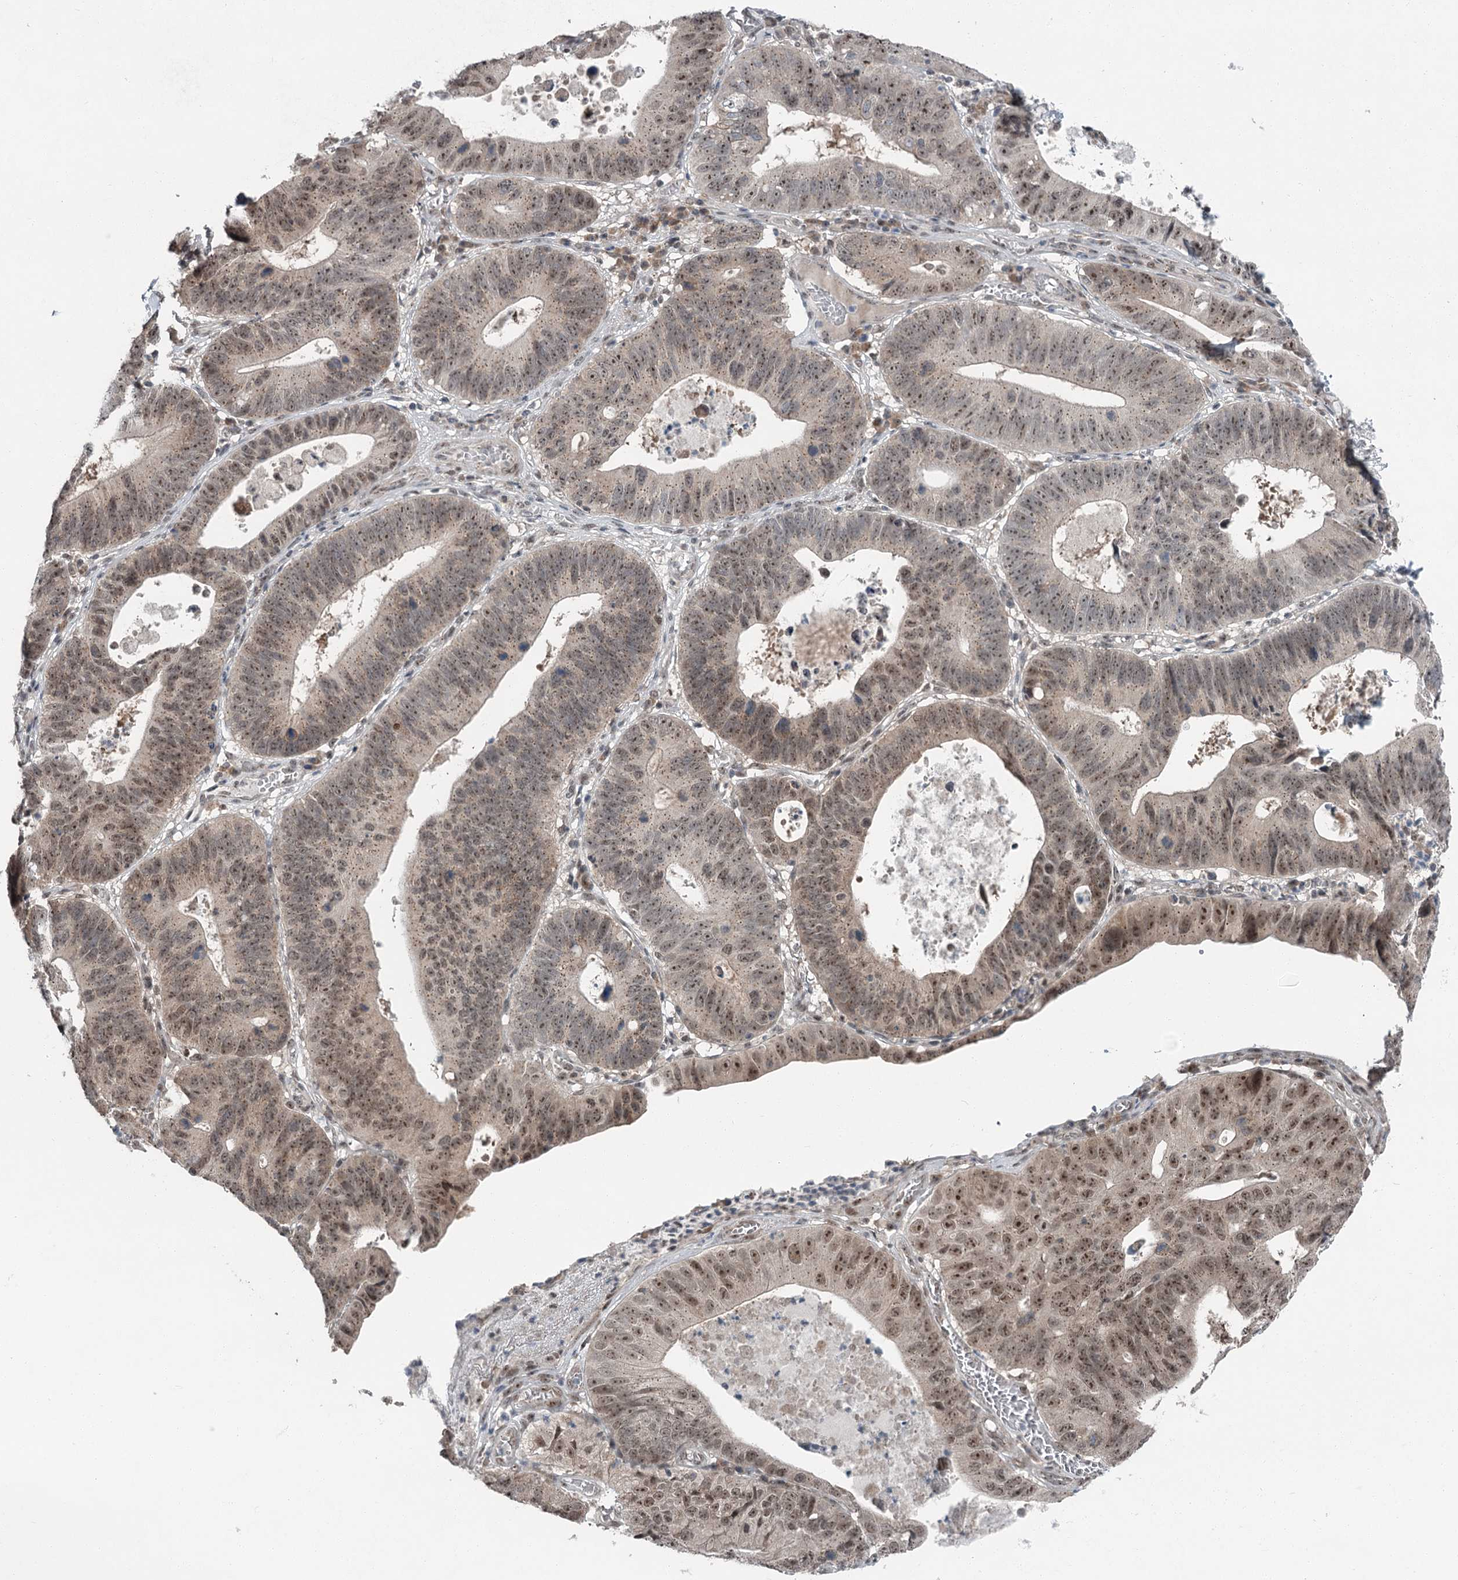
{"staining": {"intensity": "moderate", "quantity": "25%-75%", "location": "nuclear"}, "tissue": "stomach cancer", "cell_type": "Tumor cells", "image_type": "cancer", "snomed": [{"axis": "morphology", "description": "Adenocarcinoma, NOS"}, {"axis": "topography", "description": "Stomach"}], "caption": "Stomach adenocarcinoma stained with a protein marker shows moderate staining in tumor cells.", "gene": "EXOSC1", "patient": {"sex": "male", "age": 59}}